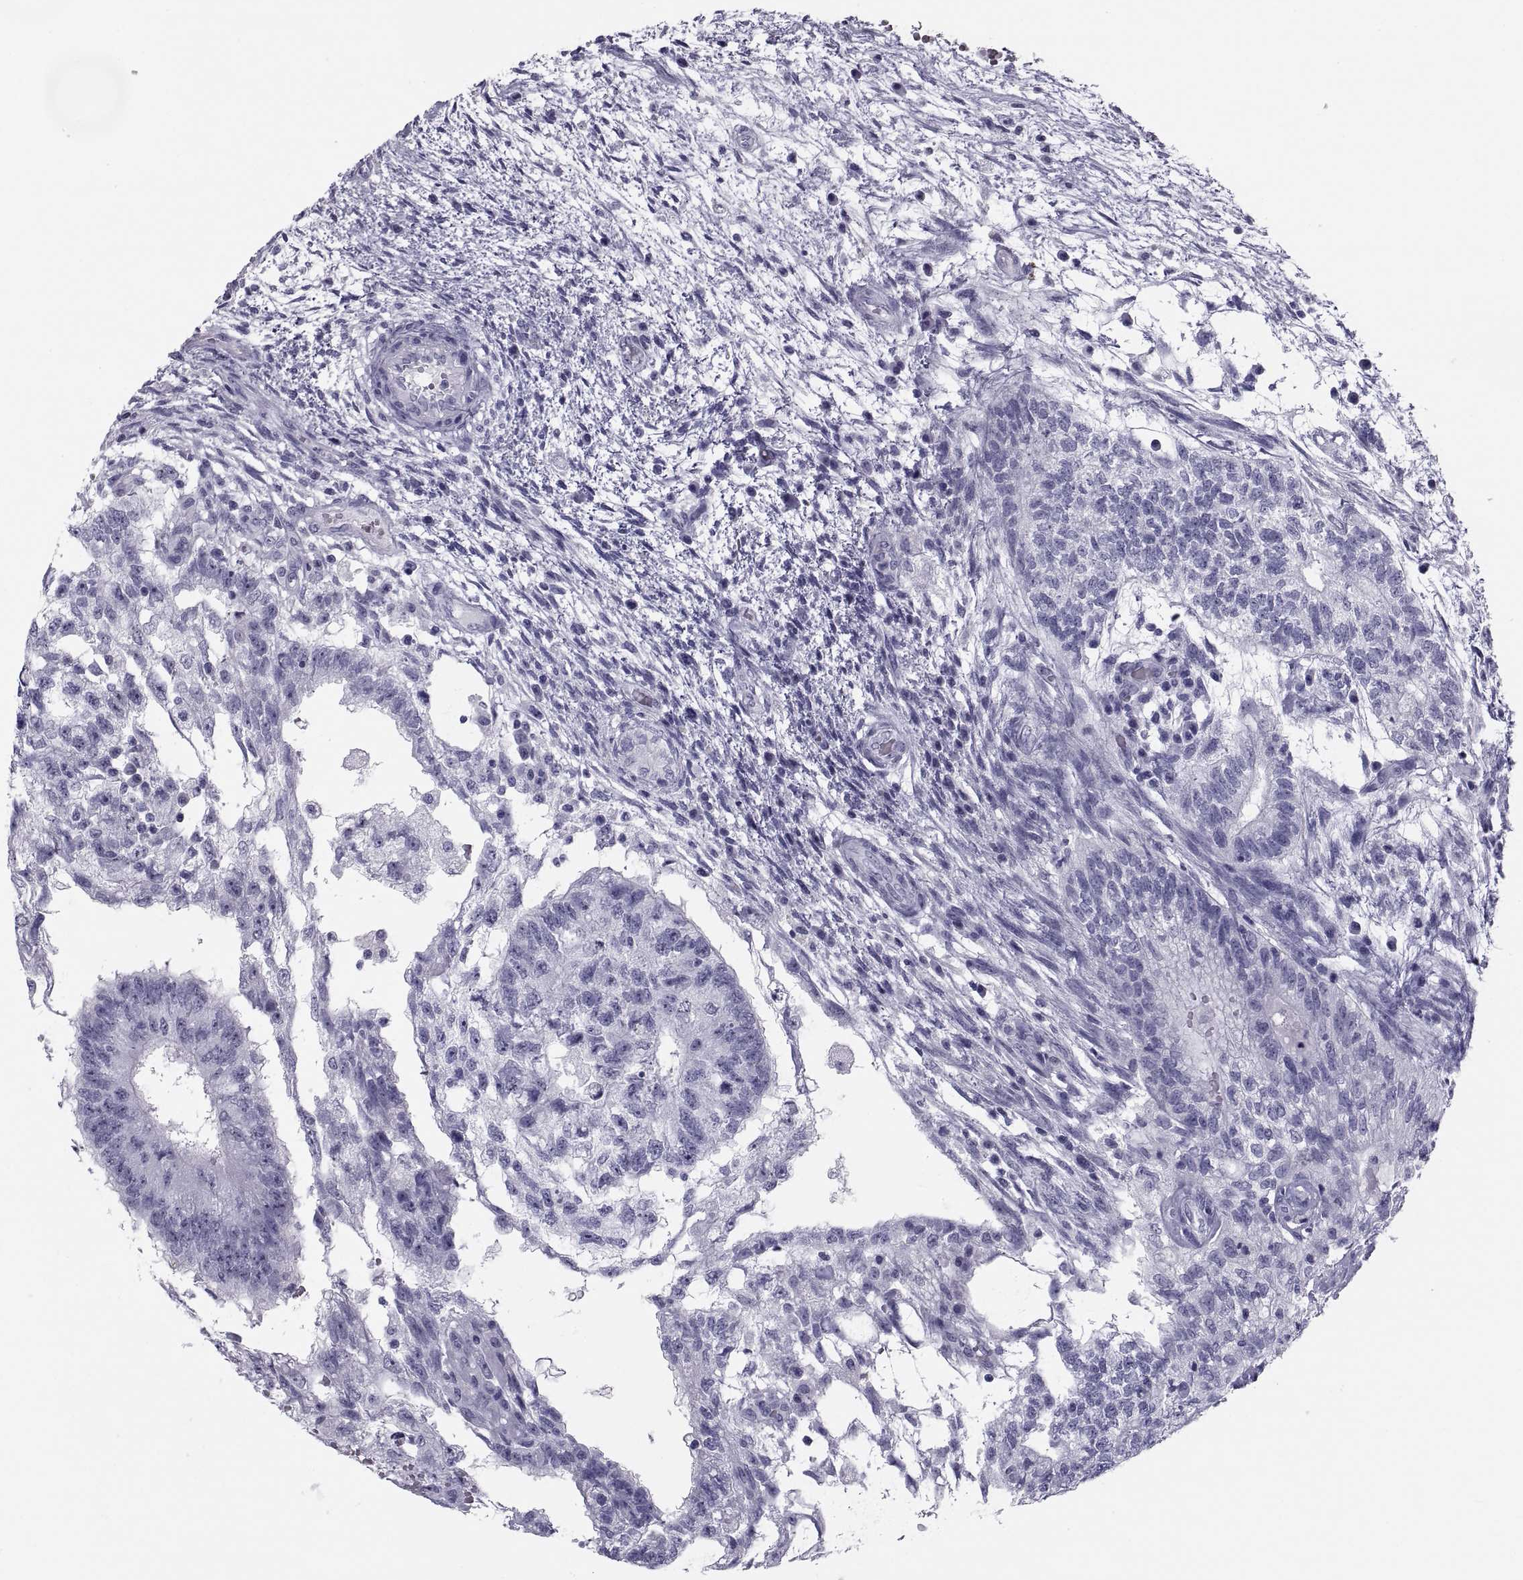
{"staining": {"intensity": "negative", "quantity": "none", "location": "none"}, "tissue": "testis cancer", "cell_type": "Tumor cells", "image_type": "cancer", "snomed": [{"axis": "morphology", "description": "Normal tissue, NOS"}, {"axis": "morphology", "description": "Carcinoma, Embryonal, NOS"}, {"axis": "topography", "description": "Testis"}, {"axis": "topography", "description": "Epididymis"}], "caption": "Protein analysis of testis cancer (embryonal carcinoma) demonstrates no significant positivity in tumor cells.", "gene": "CRISP1", "patient": {"sex": "male", "age": 32}}